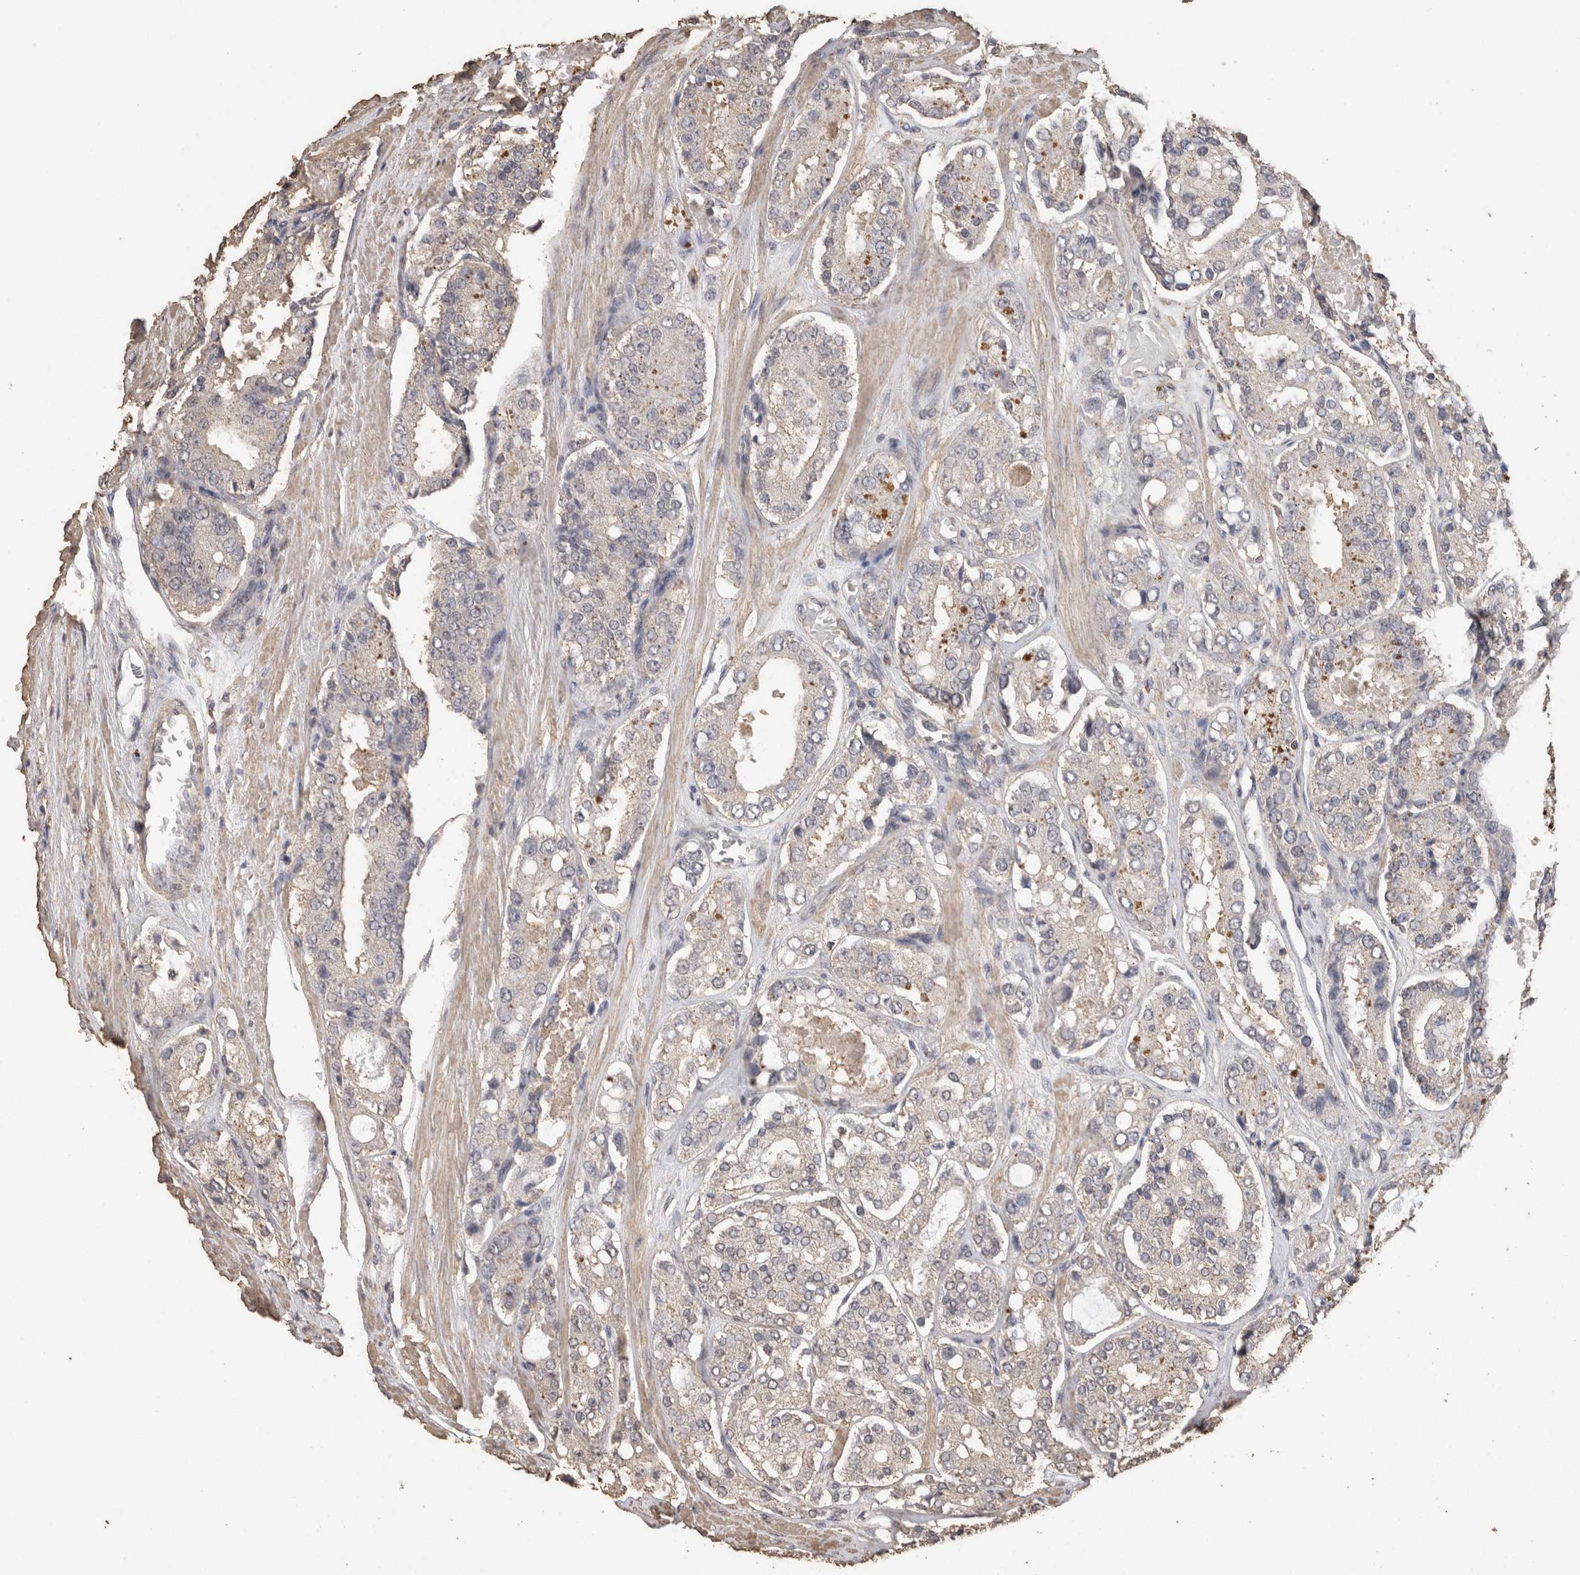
{"staining": {"intensity": "weak", "quantity": "<25%", "location": "cytoplasmic/membranous"}, "tissue": "prostate cancer", "cell_type": "Tumor cells", "image_type": "cancer", "snomed": [{"axis": "morphology", "description": "Adenocarcinoma, High grade"}, {"axis": "topography", "description": "Prostate"}], "caption": "Protein analysis of prostate cancer (adenocarcinoma (high-grade)) displays no significant positivity in tumor cells.", "gene": "CX3CL1", "patient": {"sex": "male", "age": 65}}